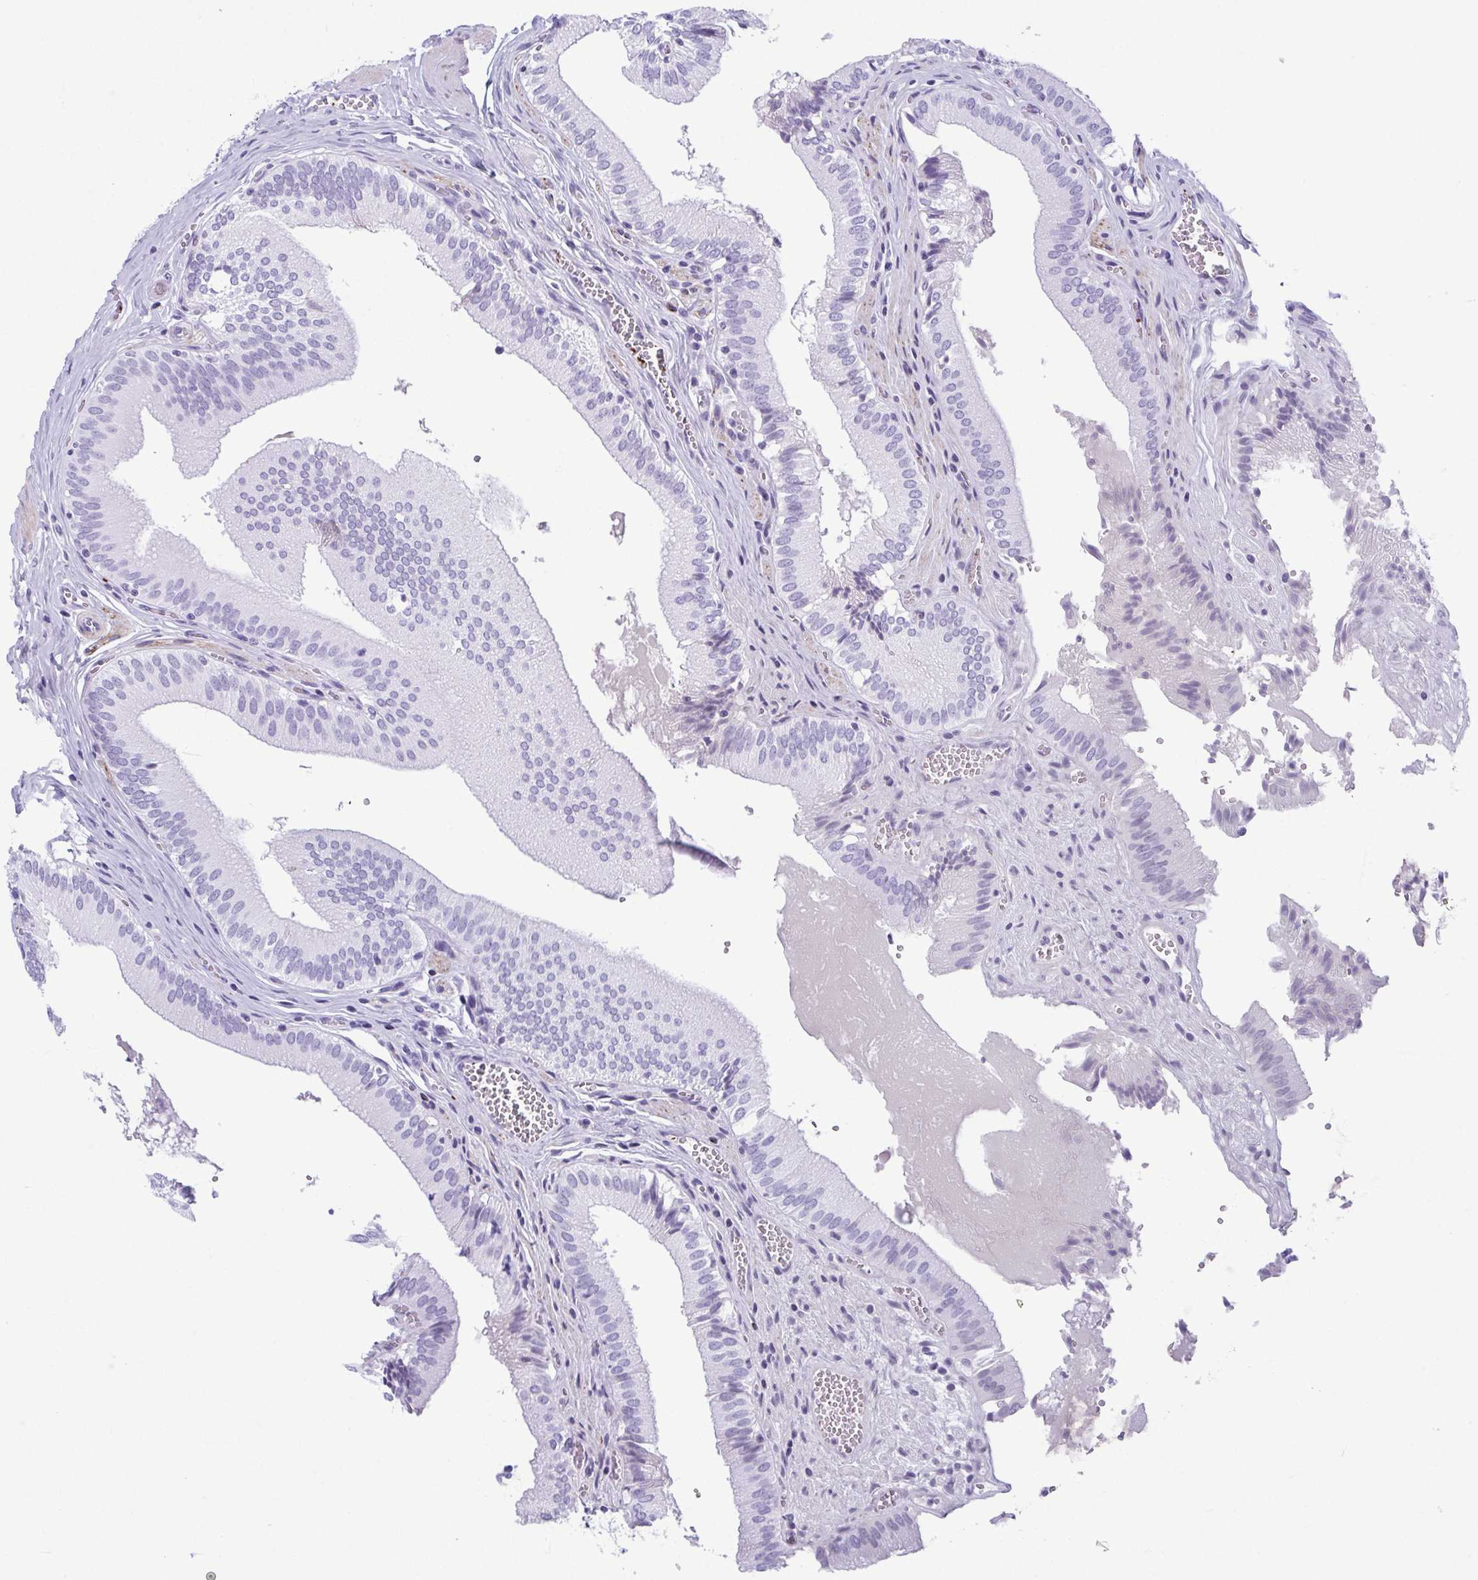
{"staining": {"intensity": "negative", "quantity": "none", "location": "none"}, "tissue": "gallbladder", "cell_type": "Glandular cells", "image_type": "normal", "snomed": [{"axis": "morphology", "description": "Normal tissue, NOS"}, {"axis": "topography", "description": "Gallbladder"}, {"axis": "topography", "description": "Peripheral nerve tissue"}], "caption": "IHC of normal human gallbladder displays no staining in glandular cells.", "gene": "TCEAL3", "patient": {"sex": "male", "age": 17}}